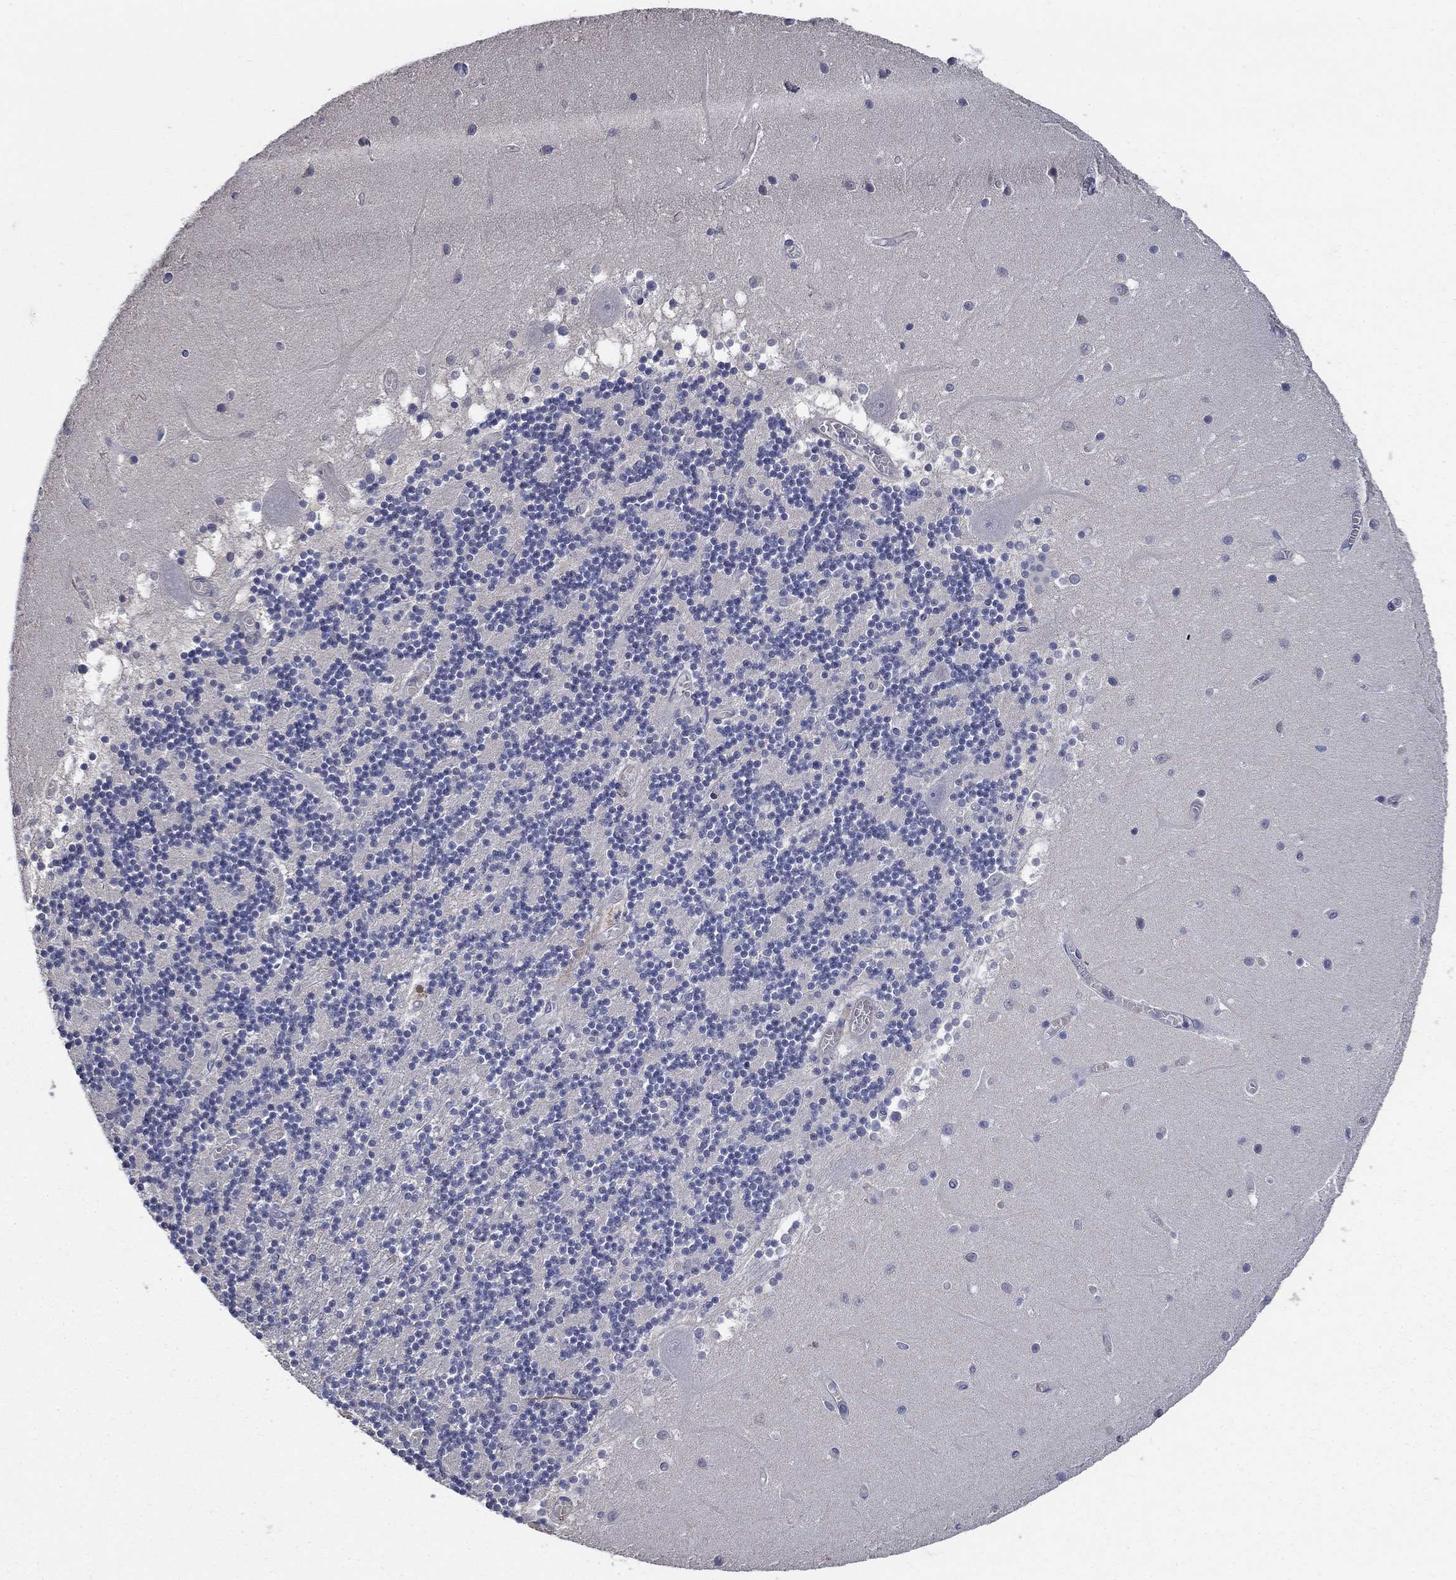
{"staining": {"intensity": "negative", "quantity": "none", "location": "none"}, "tissue": "cerebellum", "cell_type": "Cells in granular layer", "image_type": "normal", "snomed": [{"axis": "morphology", "description": "Normal tissue, NOS"}, {"axis": "topography", "description": "Cerebellum"}], "caption": "The image shows no significant staining in cells in granular layer of cerebellum. Brightfield microscopy of IHC stained with DAB (3,3'-diaminobenzidine) (brown) and hematoxylin (blue), captured at high magnification.", "gene": "FLNC", "patient": {"sex": "female", "age": 28}}